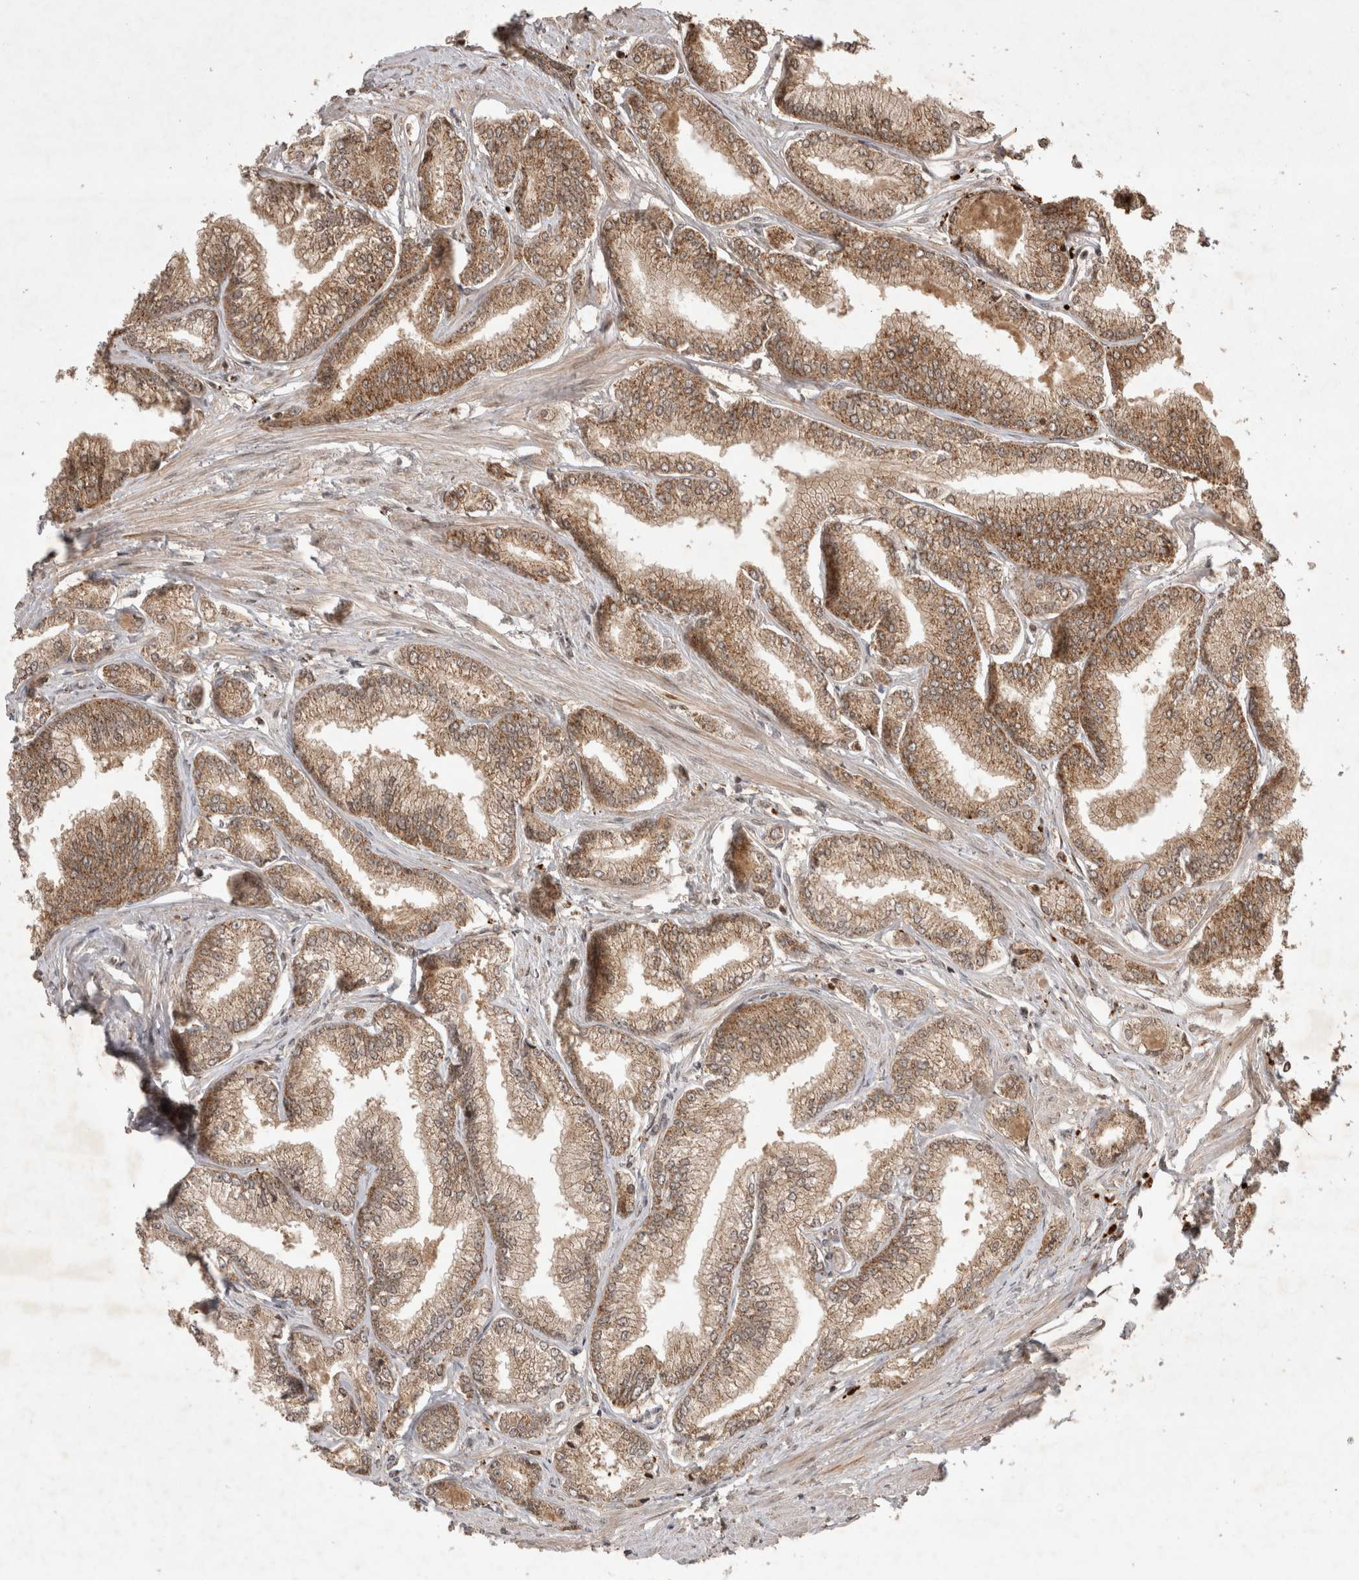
{"staining": {"intensity": "moderate", "quantity": ">75%", "location": "cytoplasmic/membranous"}, "tissue": "prostate cancer", "cell_type": "Tumor cells", "image_type": "cancer", "snomed": [{"axis": "morphology", "description": "Adenocarcinoma, Low grade"}, {"axis": "topography", "description": "Prostate"}], "caption": "This is an image of immunohistochemistry (IHC) staining of prostate low-grade adenocarcinoma, which shows moderate staining in the cytoplasmic/membranous of tumor cells.", "gene": "FAM221A", "patient": {"sex": "male", "age": 52}}